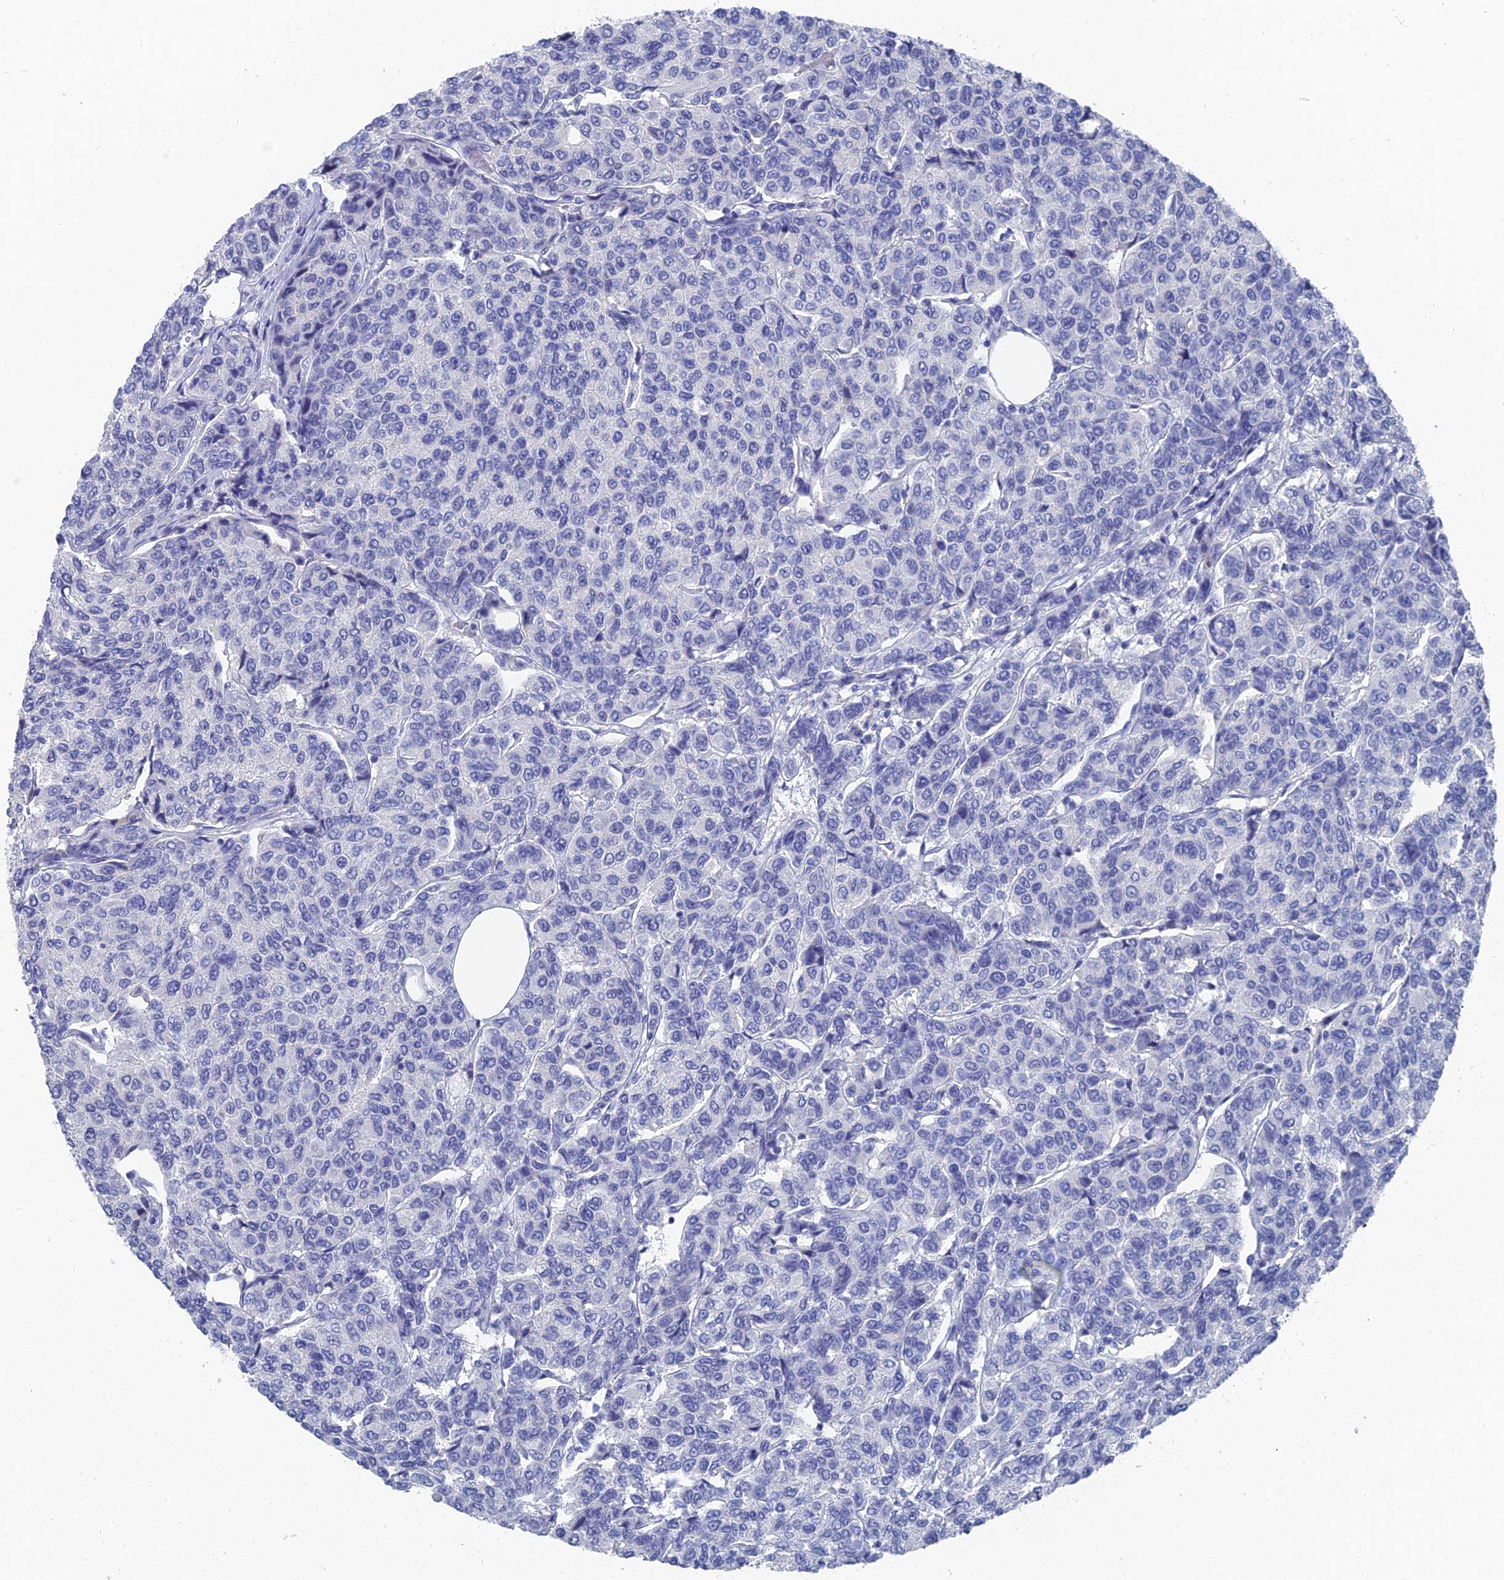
{"staining": {"intensity": "negative", "quantity": "none", "location": "none"}, "tissue": "breast cancer", "cell_type": "Tumor cells", "image_type": "cancer", "snomed": [{"axis": "morphology", "description": "Duct carcinoma"}, {"axis": "topography", "description": "Breast"}], "caption": "This is an immunohistochemistry (IHC) histopathology image of breast infiltrating ductal carcinoma. There is no expression in tumor cells.", "gene": "GFAP", "patient": {"sex": "female", "age": 55}}